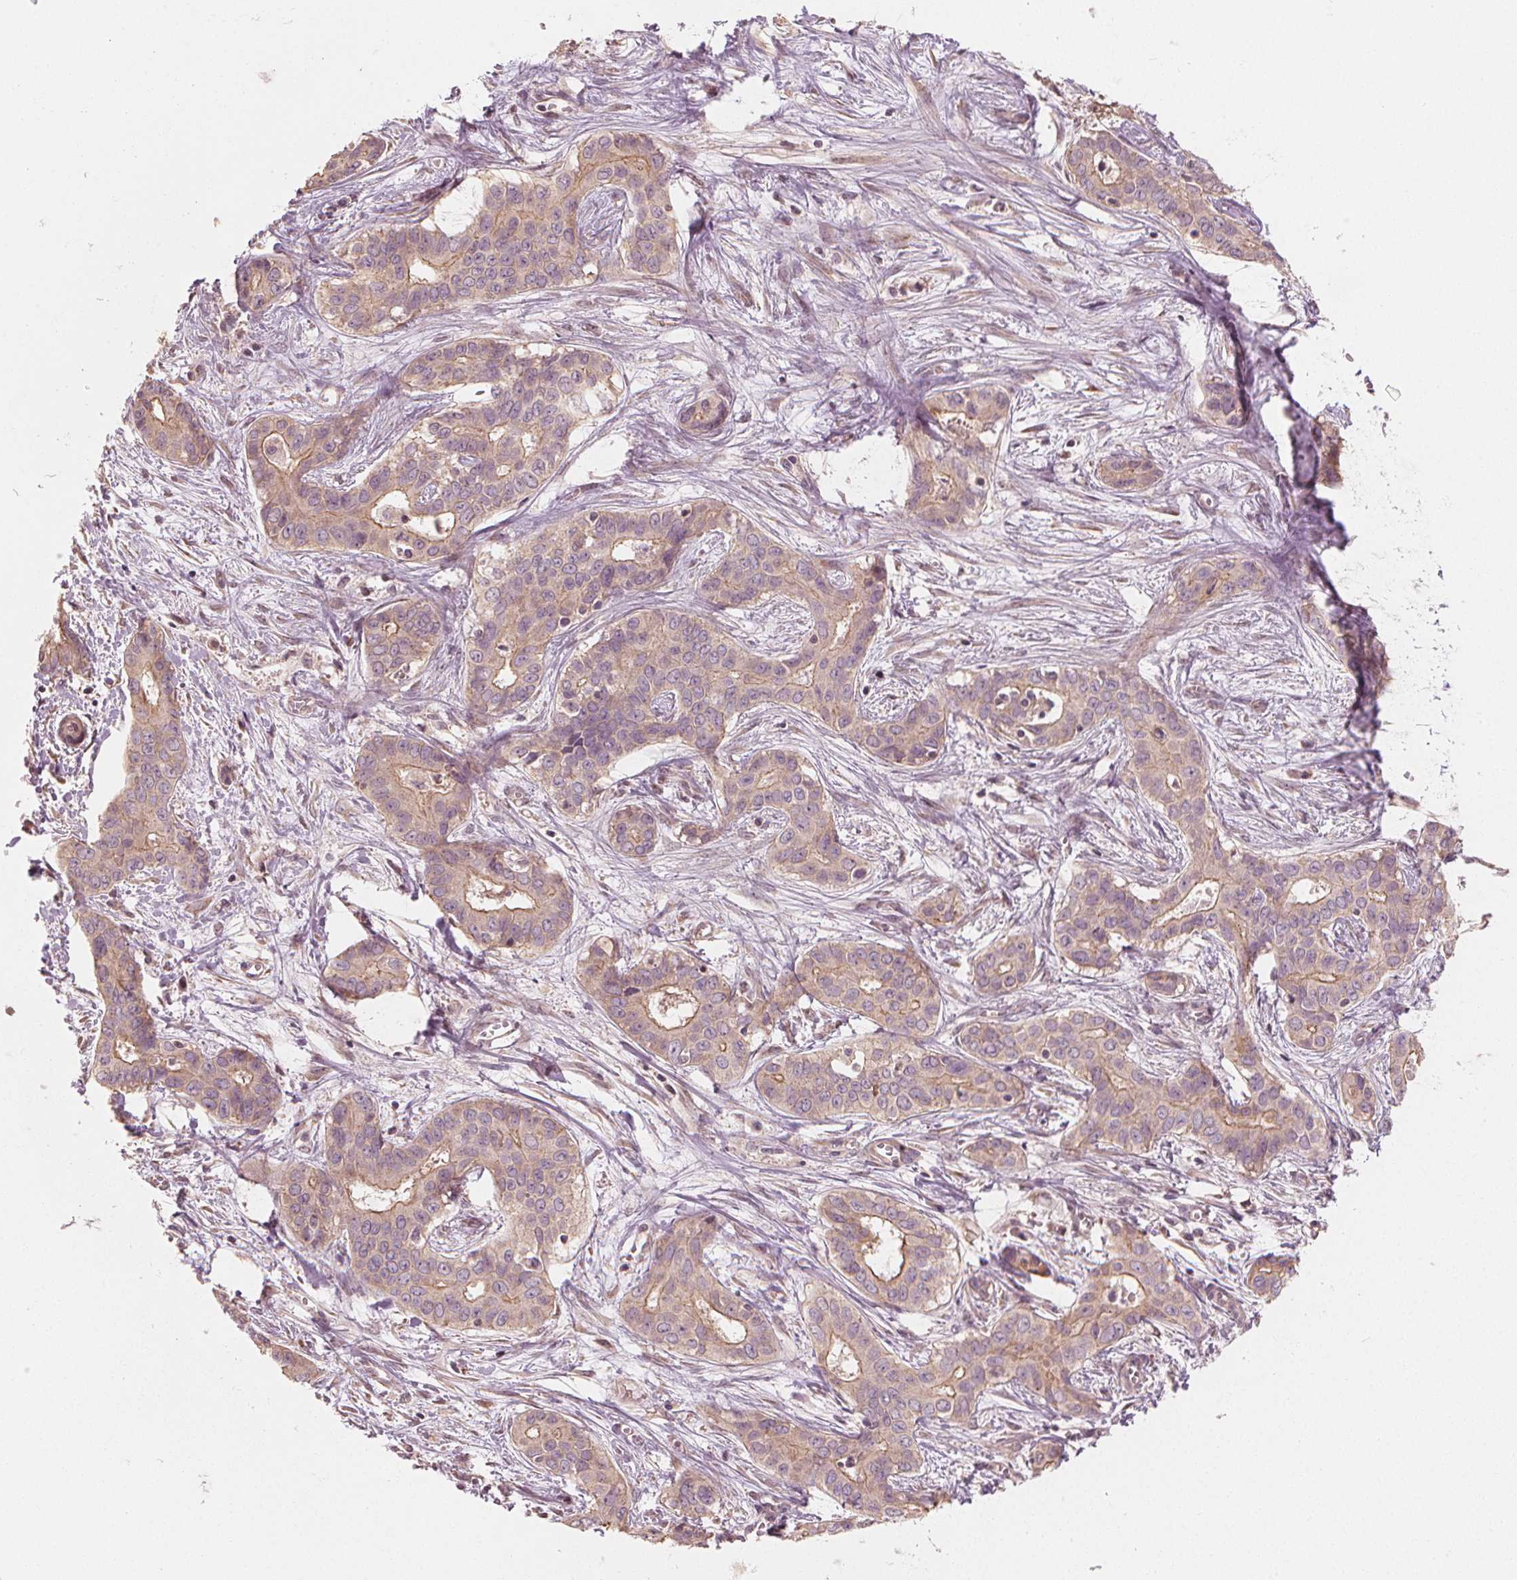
{"staining": {"intensity": "moderate", "quantity": "<25%", "location": "cytoplasmic/membranous"}, "tissue": "liver cancer", "cell_type": "Tumor cells", "image_type": "cancer", "snomed": [{"axis": "morphology", "description": "Cholangiocarcinoma"}, {"axis": "topography", "description": "Liver"}], "caption": "Liver cholangiocarcinoma tissue exhibits moderate cytoplasmic/membranous expression in about <25% of tumor cells, visualized by immunohistochemistry.", "gene": "CLBA1", "patient": {"sex": "female", "age": 65}}